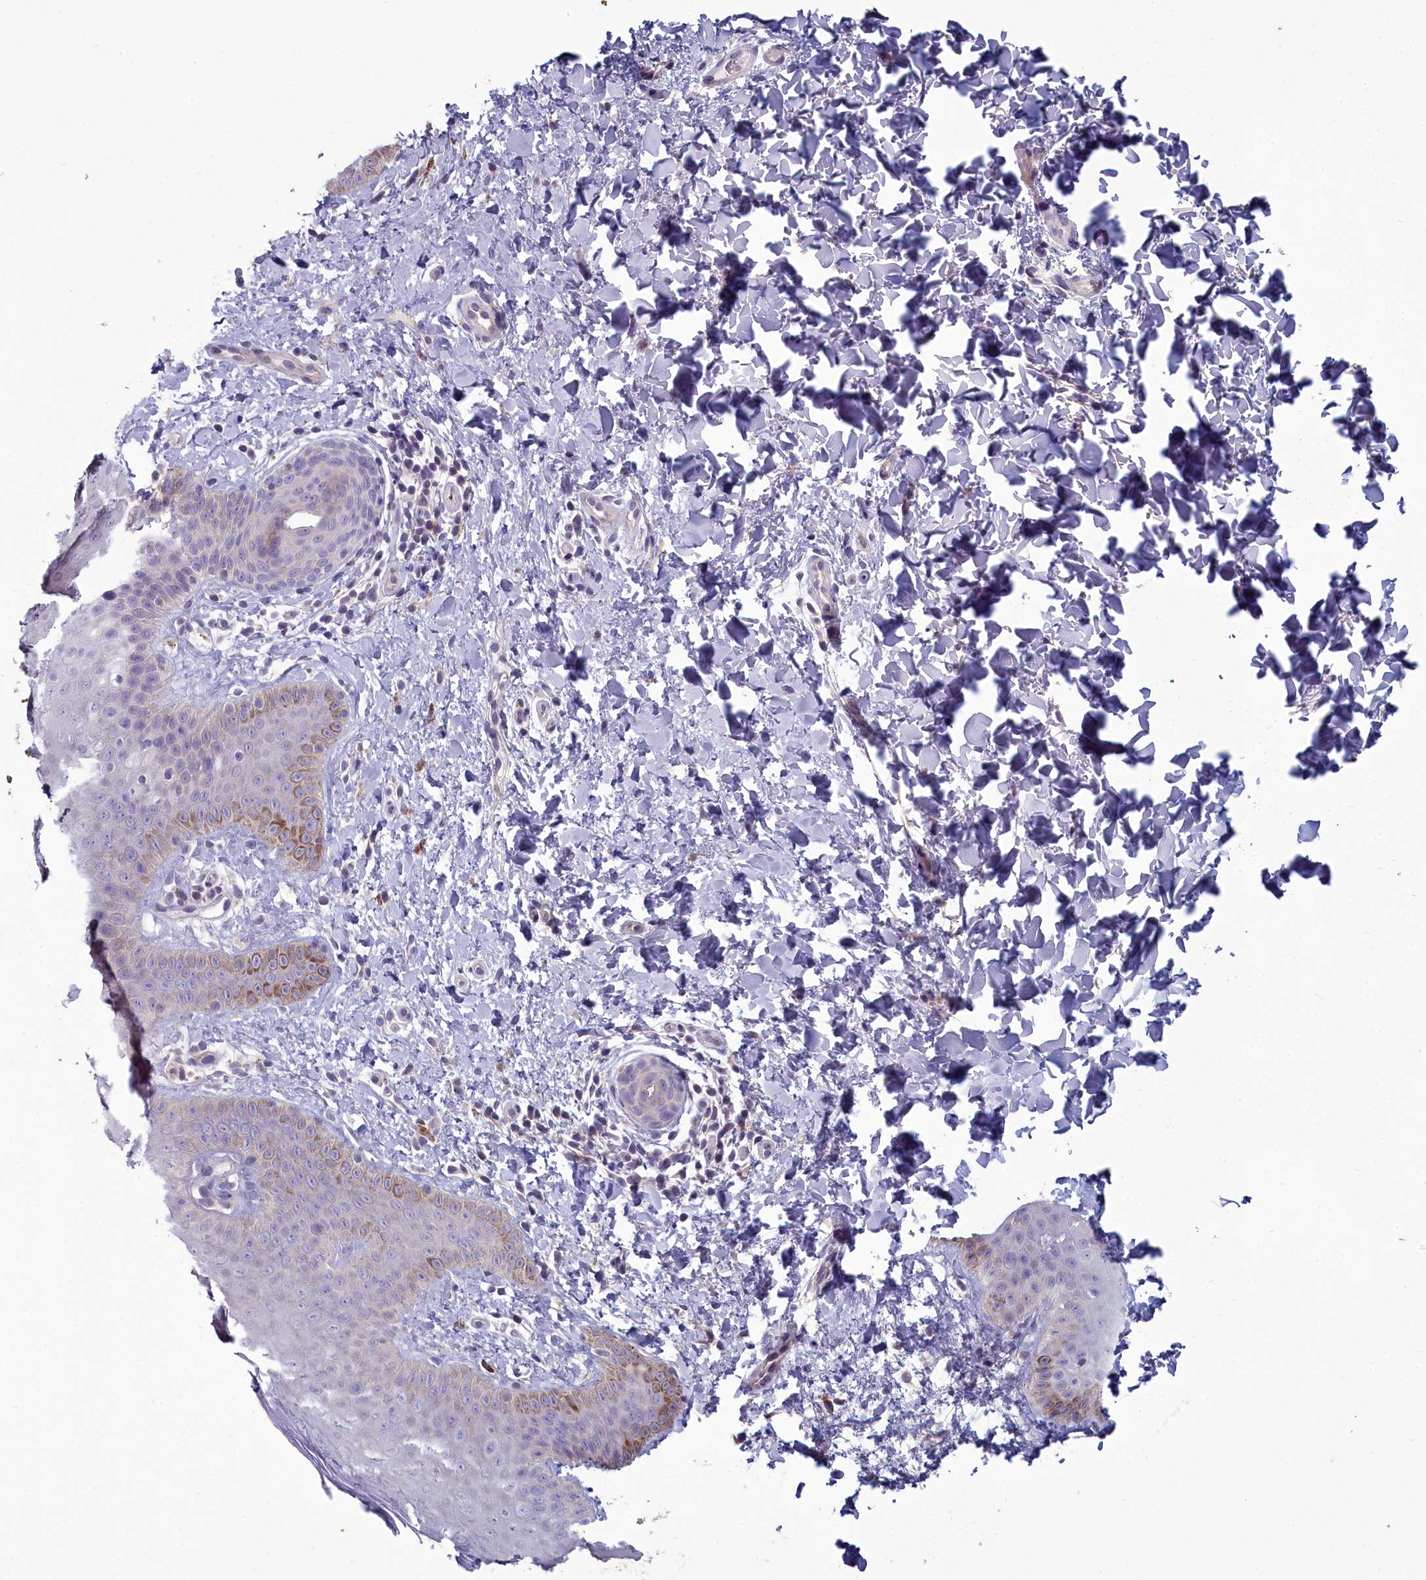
{"staining": {"intensity": "moderate", "quantity": "<25%", "location": "cytoplasmic/membranous"}, "tissue": "skin", "cell_type": "Epidermal cells", "image_type": "normal", "snomed": [{"axis": "morphology", "description": "Normal tissue, NOS"}, {"axis": "morphology", "description": "Neoplasm, malignant, NOS"}, {"axis": "topography", "description": "Anal"}], "caption": "Immunohistochemistry staining of normal skin, which demonstrates low levels of moderate cytoplasmic/membranous staining in approximately <25% of epidermal cells indicating moderate cytoplasmic/membranous protein positivity. The staining was performed using DAB (brown) for protein detection and nuclei were counterstained in hematoxylin (blue).", "gene": "INSYN2A", "patient": {"sex": "male", "age": 47}}